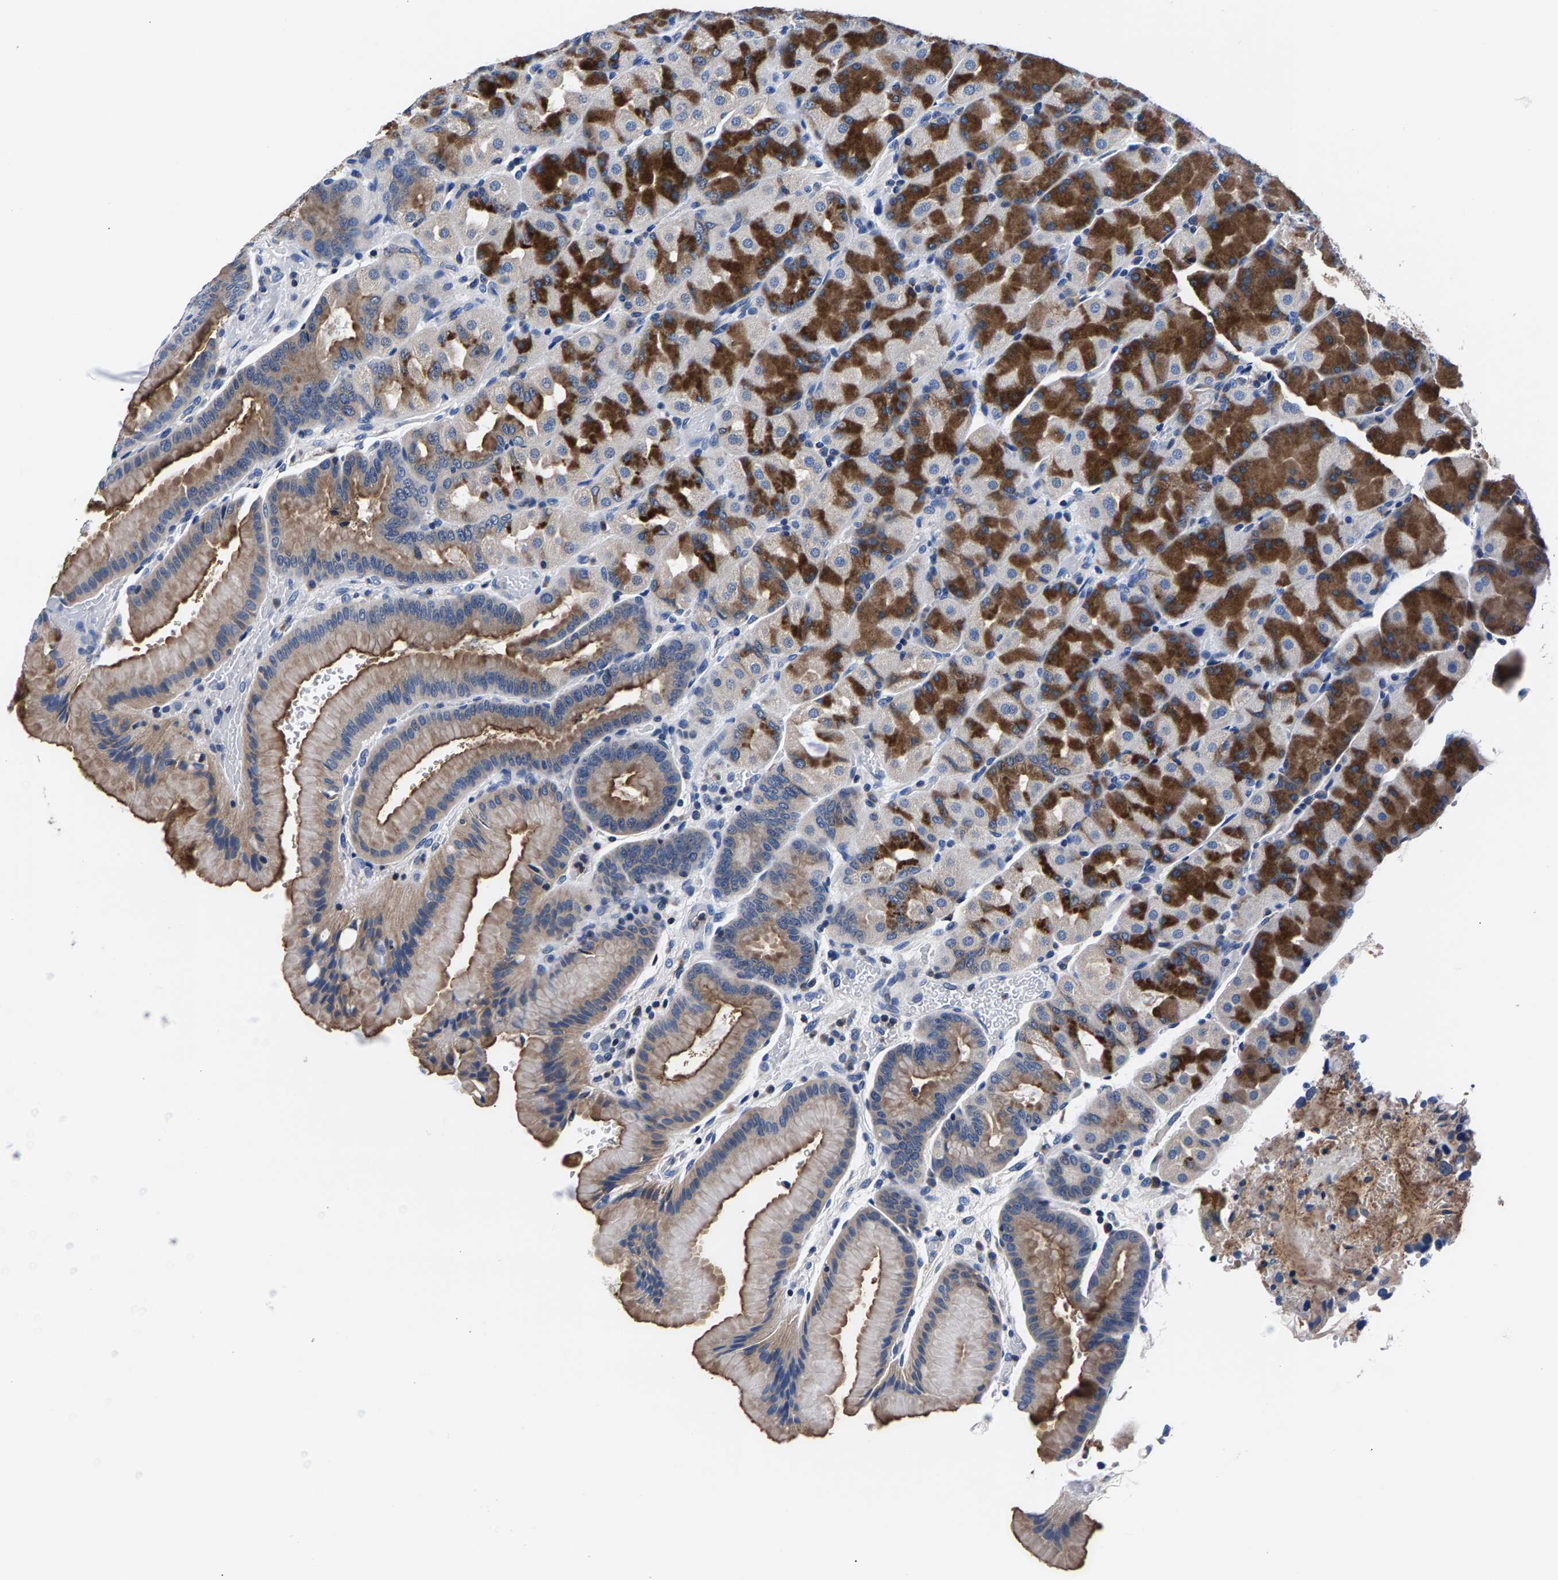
{"staining": {"intensity": "strong", "quantity": ">75%", "location": "cytoplasmic/membranous"}, "tissue": "stomach", "cell_type": "Glandular cells", "image_type": "normal", "snomed": [{"axis": "morphology", "description": "Normal tissue, NOS"}, {"axis": "morphology", "description": "Carcinoid, malignant, NOS"}, {"axis": "topography", "description": "Stomach, upper"}], "caption": "Immunohistochemical staining of unremarkable human stomach exhibits high levels of strong cytoplasmic/membranous staining in approximately >75% of glandular cells. Nuclei are stained in blue.", "gene": "PHF24", "patient": {"sex": "male", "age": 39}}